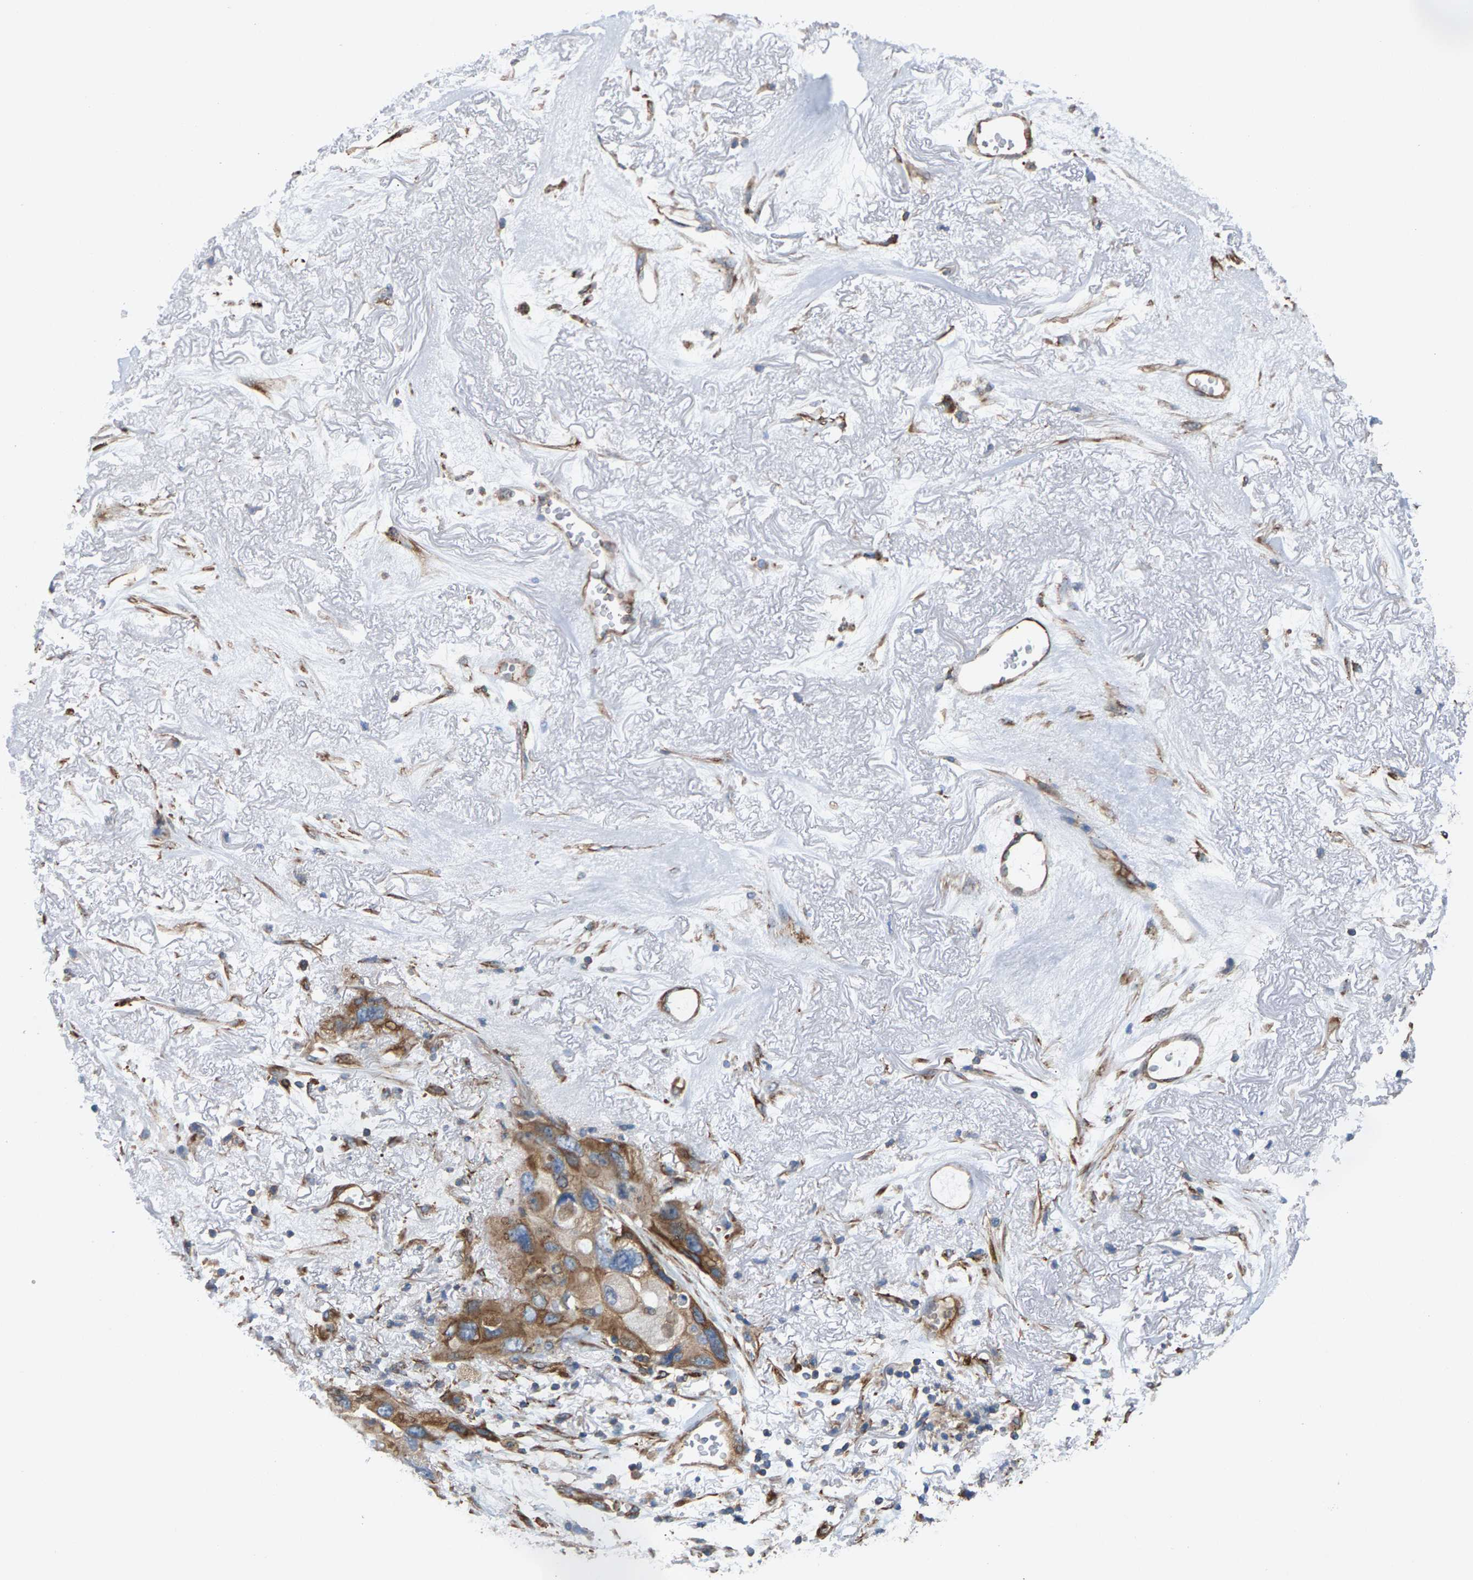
{"staining": {"intensity": "moderate", "quantity": ">75%", "location": "cytoplasmic/membranous"}, "tissue": "lung cancer", "cell_type": "Tumor cells", "image_type": "cancer", "snomed": [{"axis": "morphology", "description": "Squamous cell carcinoma, NOS"}, {"axis": "topography", "description": "Lung"}], "caption": "Immunohistochemical staining of lung cancer reveals medium levels of moderate cytoplasmic/membranous positivity in approximately >75% of tumor cells. (DAB (3,3'-diaminobenzidine) = brown stain, brightfield microscopy at high magnification).", "gene": "PDCL", "patient": {"sex": "female", "age": 73}}